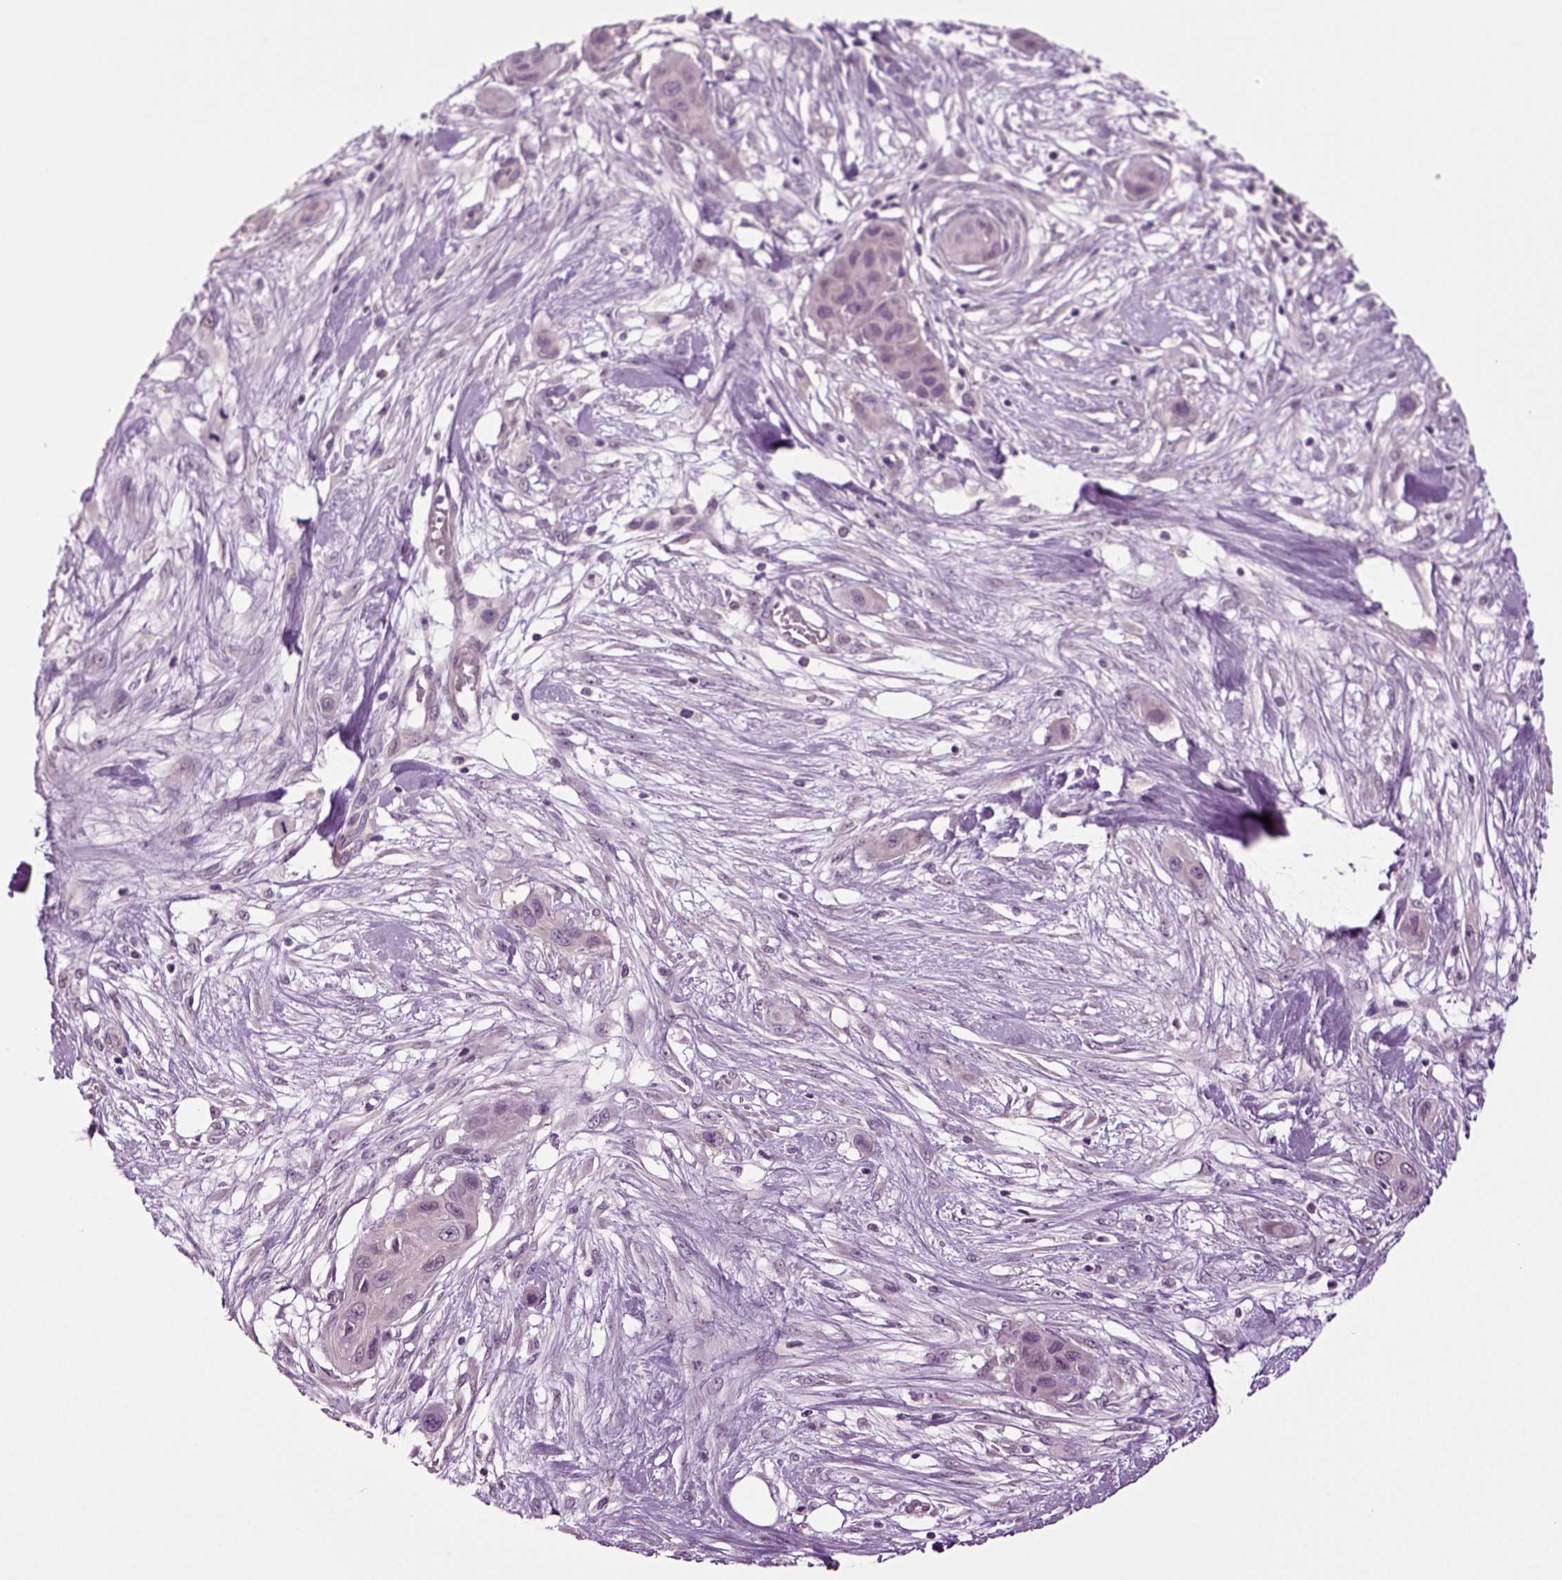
{"staining": {"intensity": "negative", "quantity": "none", "location": "none"}, "tissue": "skin cancer", "cell_type": "Tumor cells", "image_type": "cancer", "snomed": [{"axis": "morphology", "description": "Squamous cell carcinoma, NOS"}, {"axis": "topography", "description": "Skin"}], "caption": "High power microscopy micrograph of an immunohistochemistry image of skin squamous cell carcinoma, revealing no significant staining in tumor cells.", "gene": "PLCH2", "patient": {"sex": "male", "age": 79}}